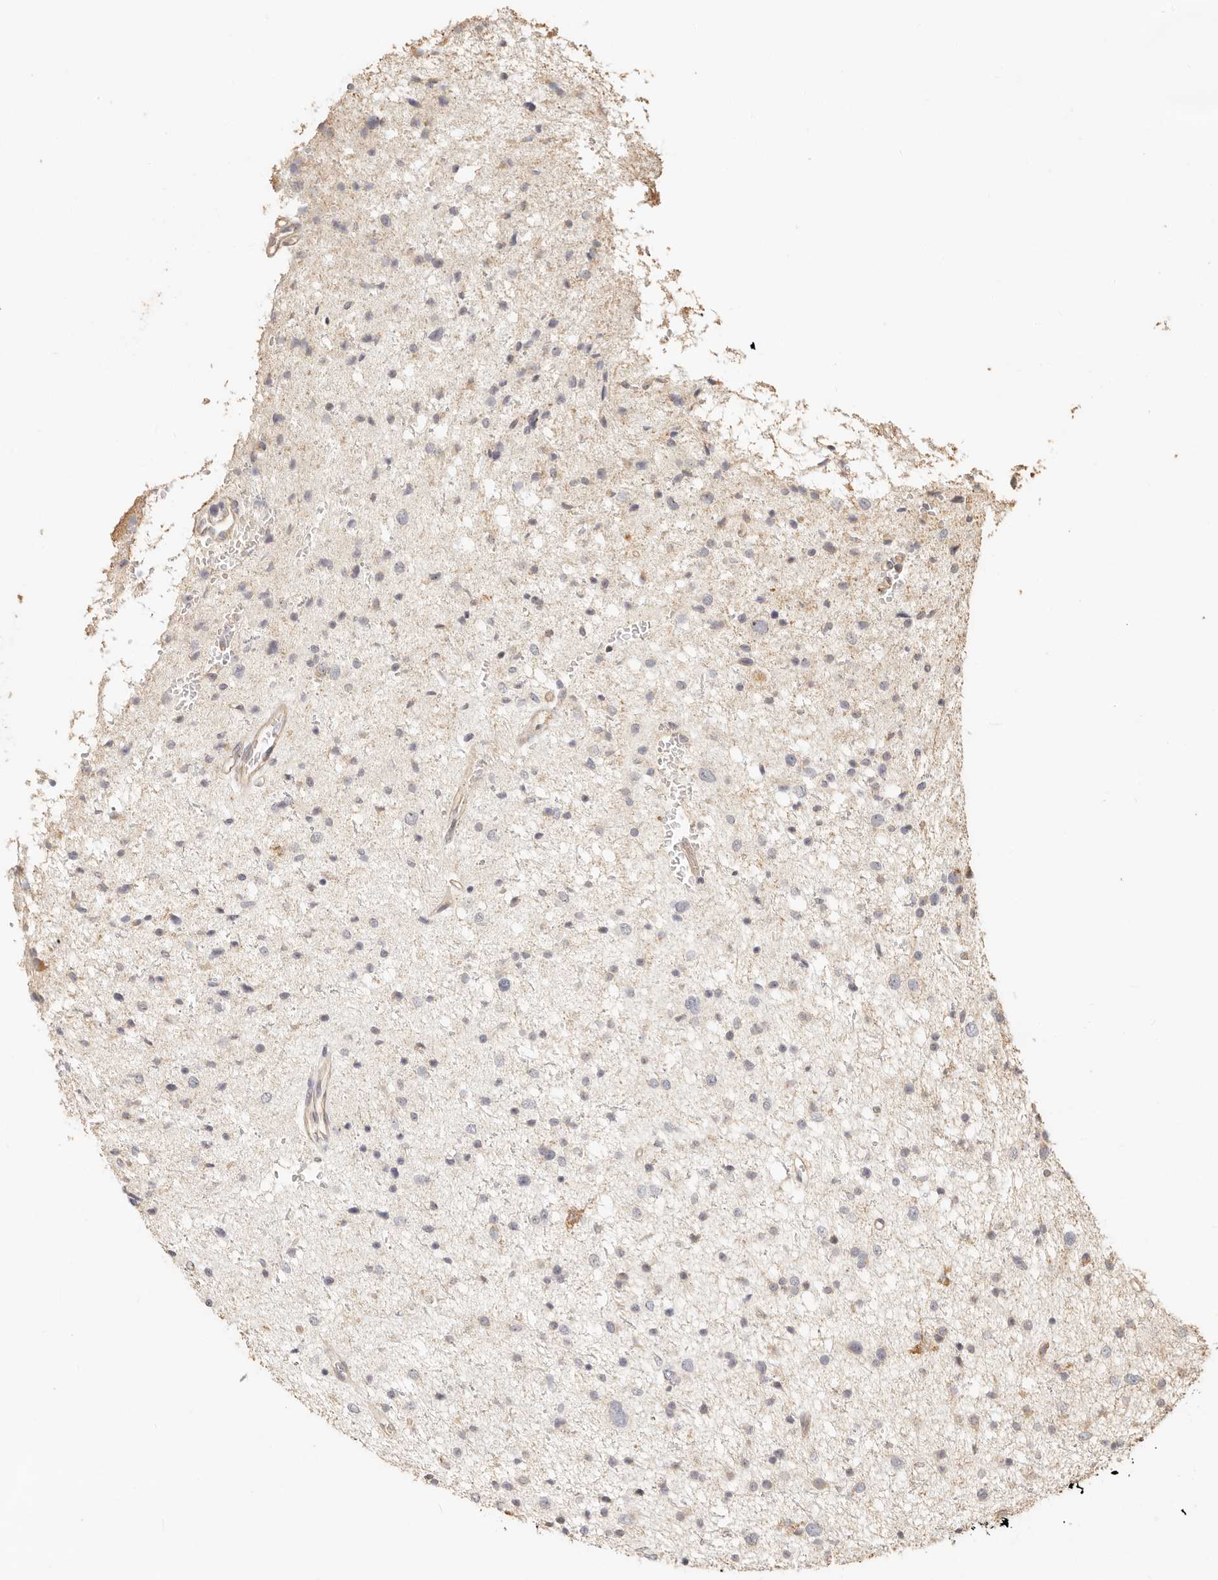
{"staining": {"intensity": "negative", "quantity": "none", "location": "none"}, "tissue": "glioma", "cell_type": "Tumor cells", "image_type": "cancer", "snomed": [{"axis": "morphology", "description": "Glioma, malignant, Low grade"}, {"axis": "topography", "description": "Brain"}], "caption": "Immunohistochemistry (IHC) of glioma exhibits no staining in tumor cells.", "gene": "PTPN22", "patient": {"sex": "female", "age": 37}}